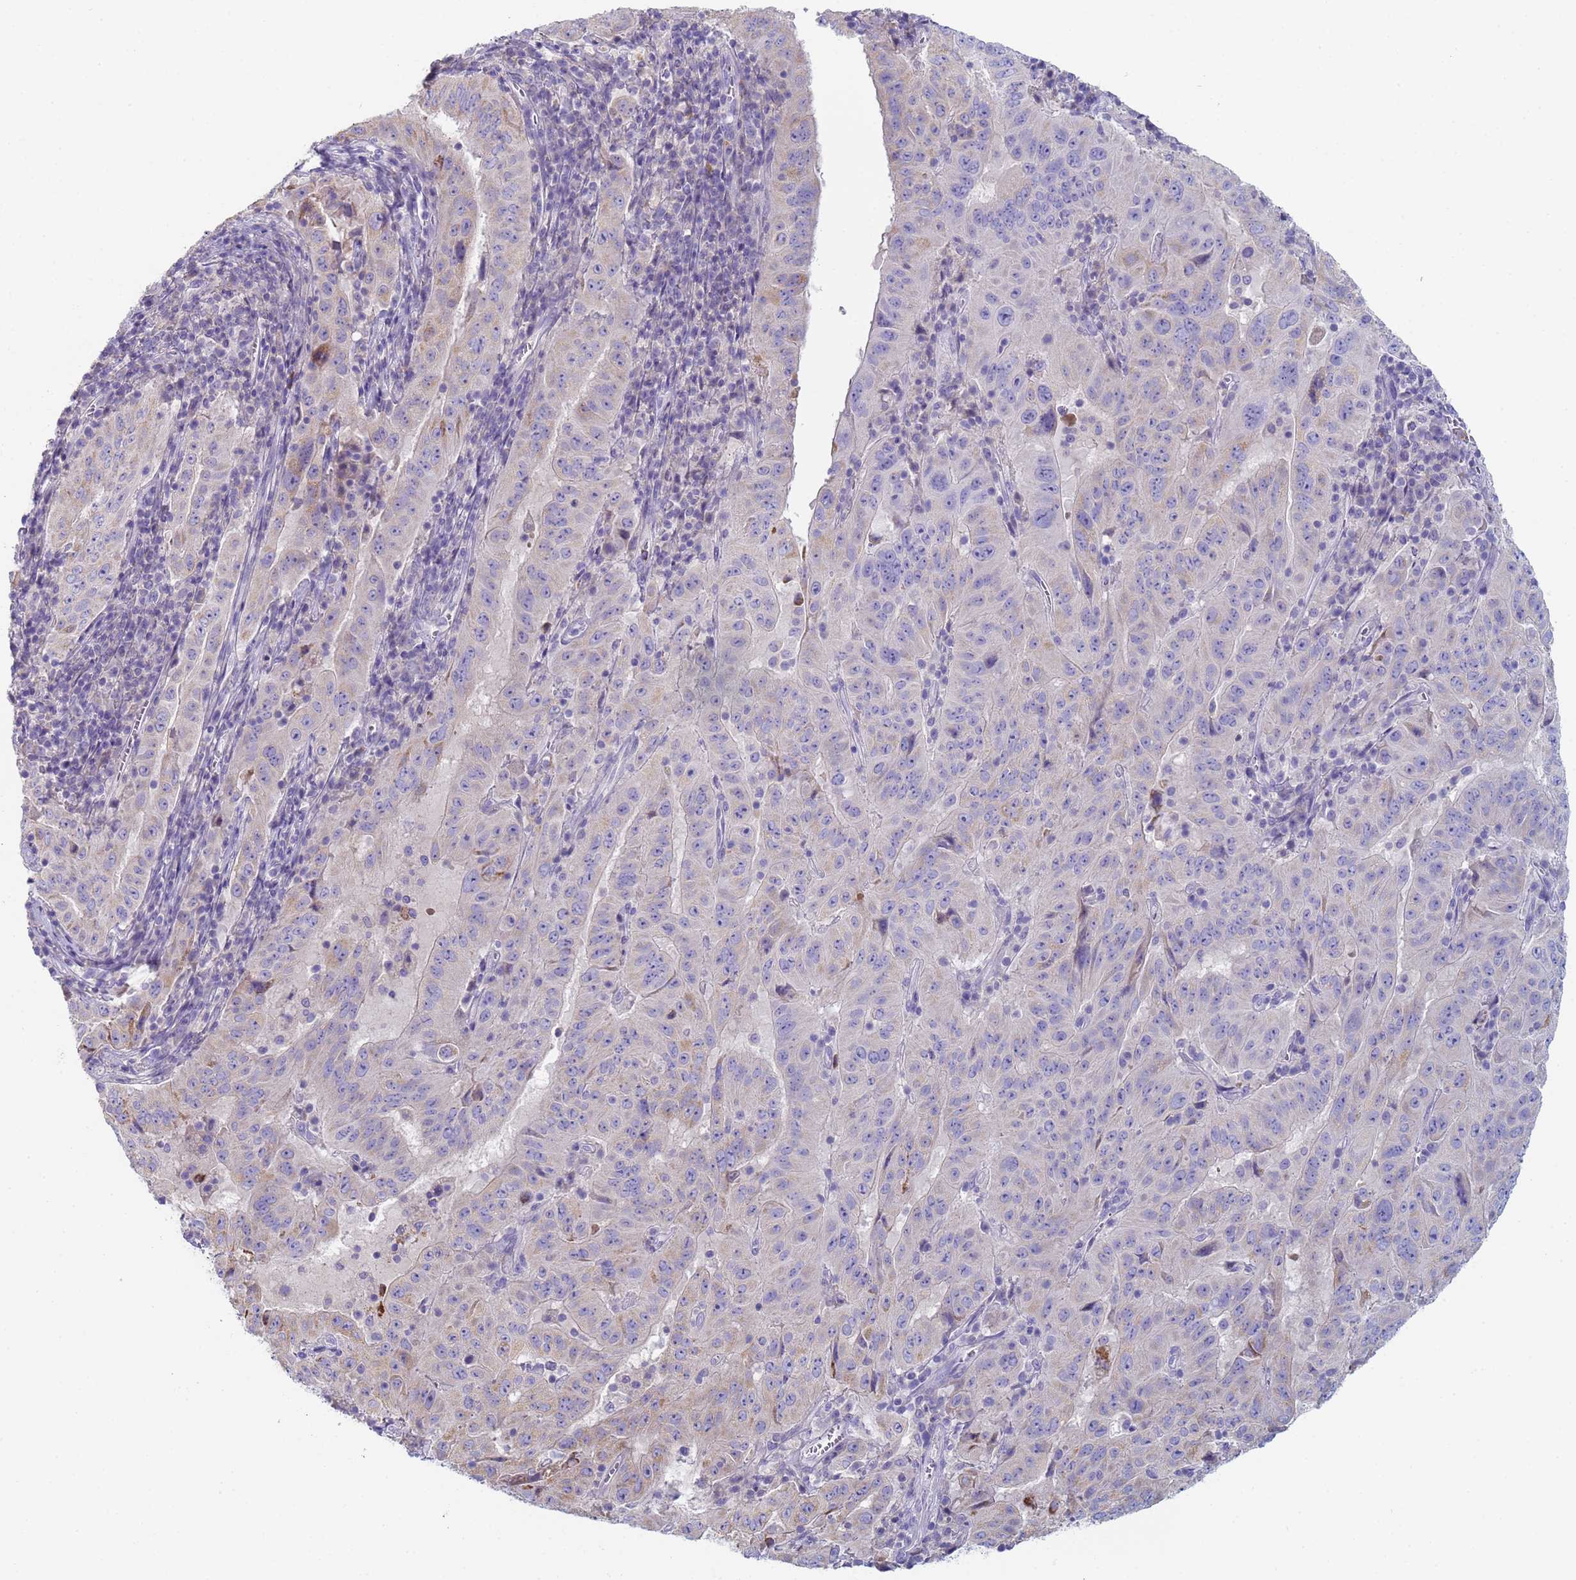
{"staining": {"intensity": "weak", "quantity": "<25%", "location": "cytoplasmic/membranous"}, "tissue": "pancreatic cancer", "cell_type": "Tumor cells", "image_type": "cancer", "snomed": [{"axis": "morphology", "description": "Adenocarcinoma, NOS"}, {"axis": "topography", "description": "Pancreas"}], "caption": "Adenocarcinoma (pancreatic) stained for a protein using immunohistochemistry displays no expression tumor cells.", "gene": "CR1", "patient": {"sex": "male", "age": 63}}